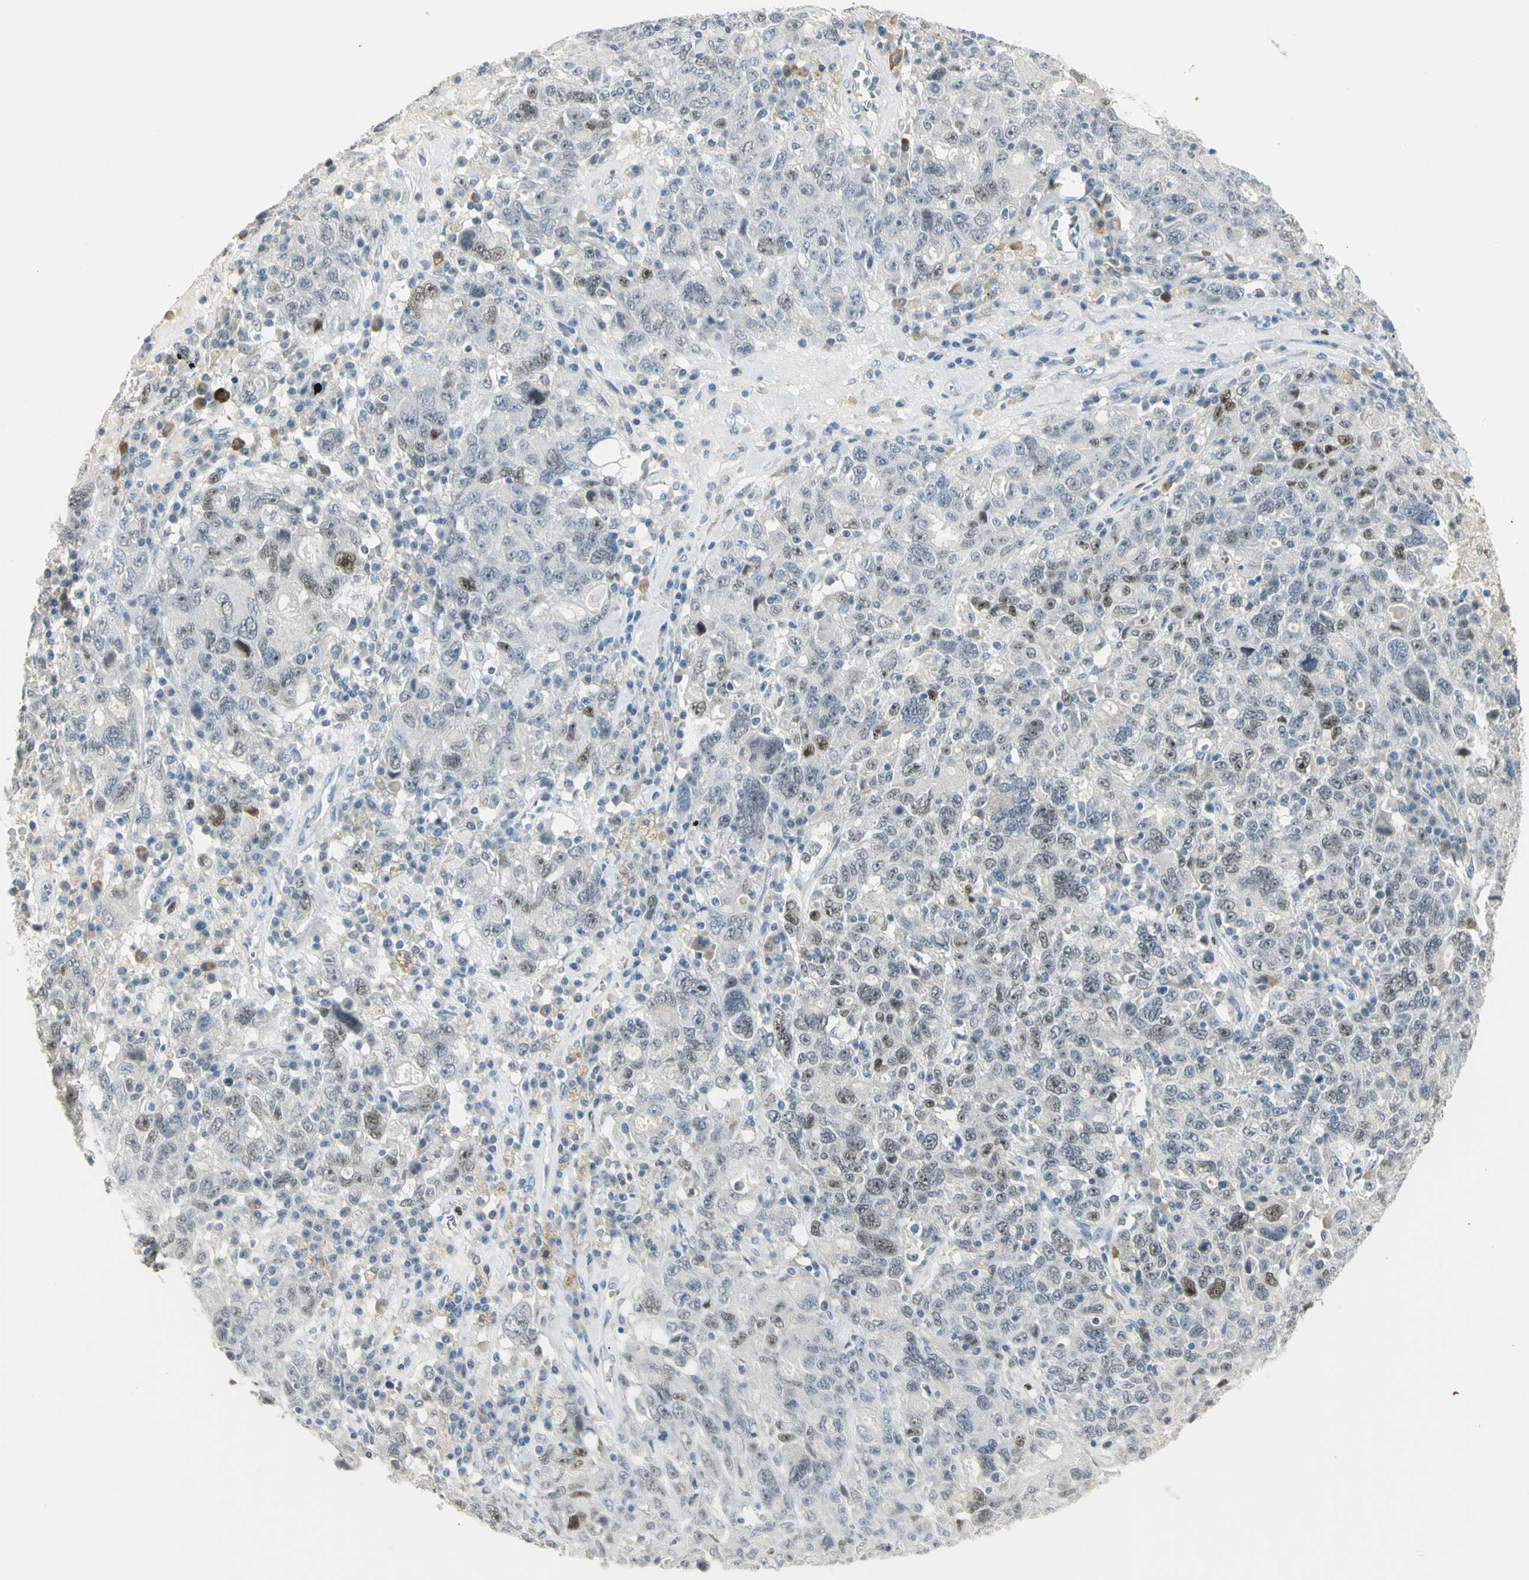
{"staining": {"intensity": "moderate", "quantity": "<25%", "location": "nuclear"}, "tissue": "ovarian cancer", "cell_type": "Tumor cells", "image_type": "cancer", "snomed": [{"axis": "morphology", "description": "Carcinoma, endometroid"}, {"axis": "topography", "description": "Ovary"}], "caption": "Ovarian cancer (endometroid carcinoma) stained with IHC shows moderate nuclear positivity in about <25% of tumor cells.", "gene": "BCL6", "patient": {"sex": "female", "age": 62}}